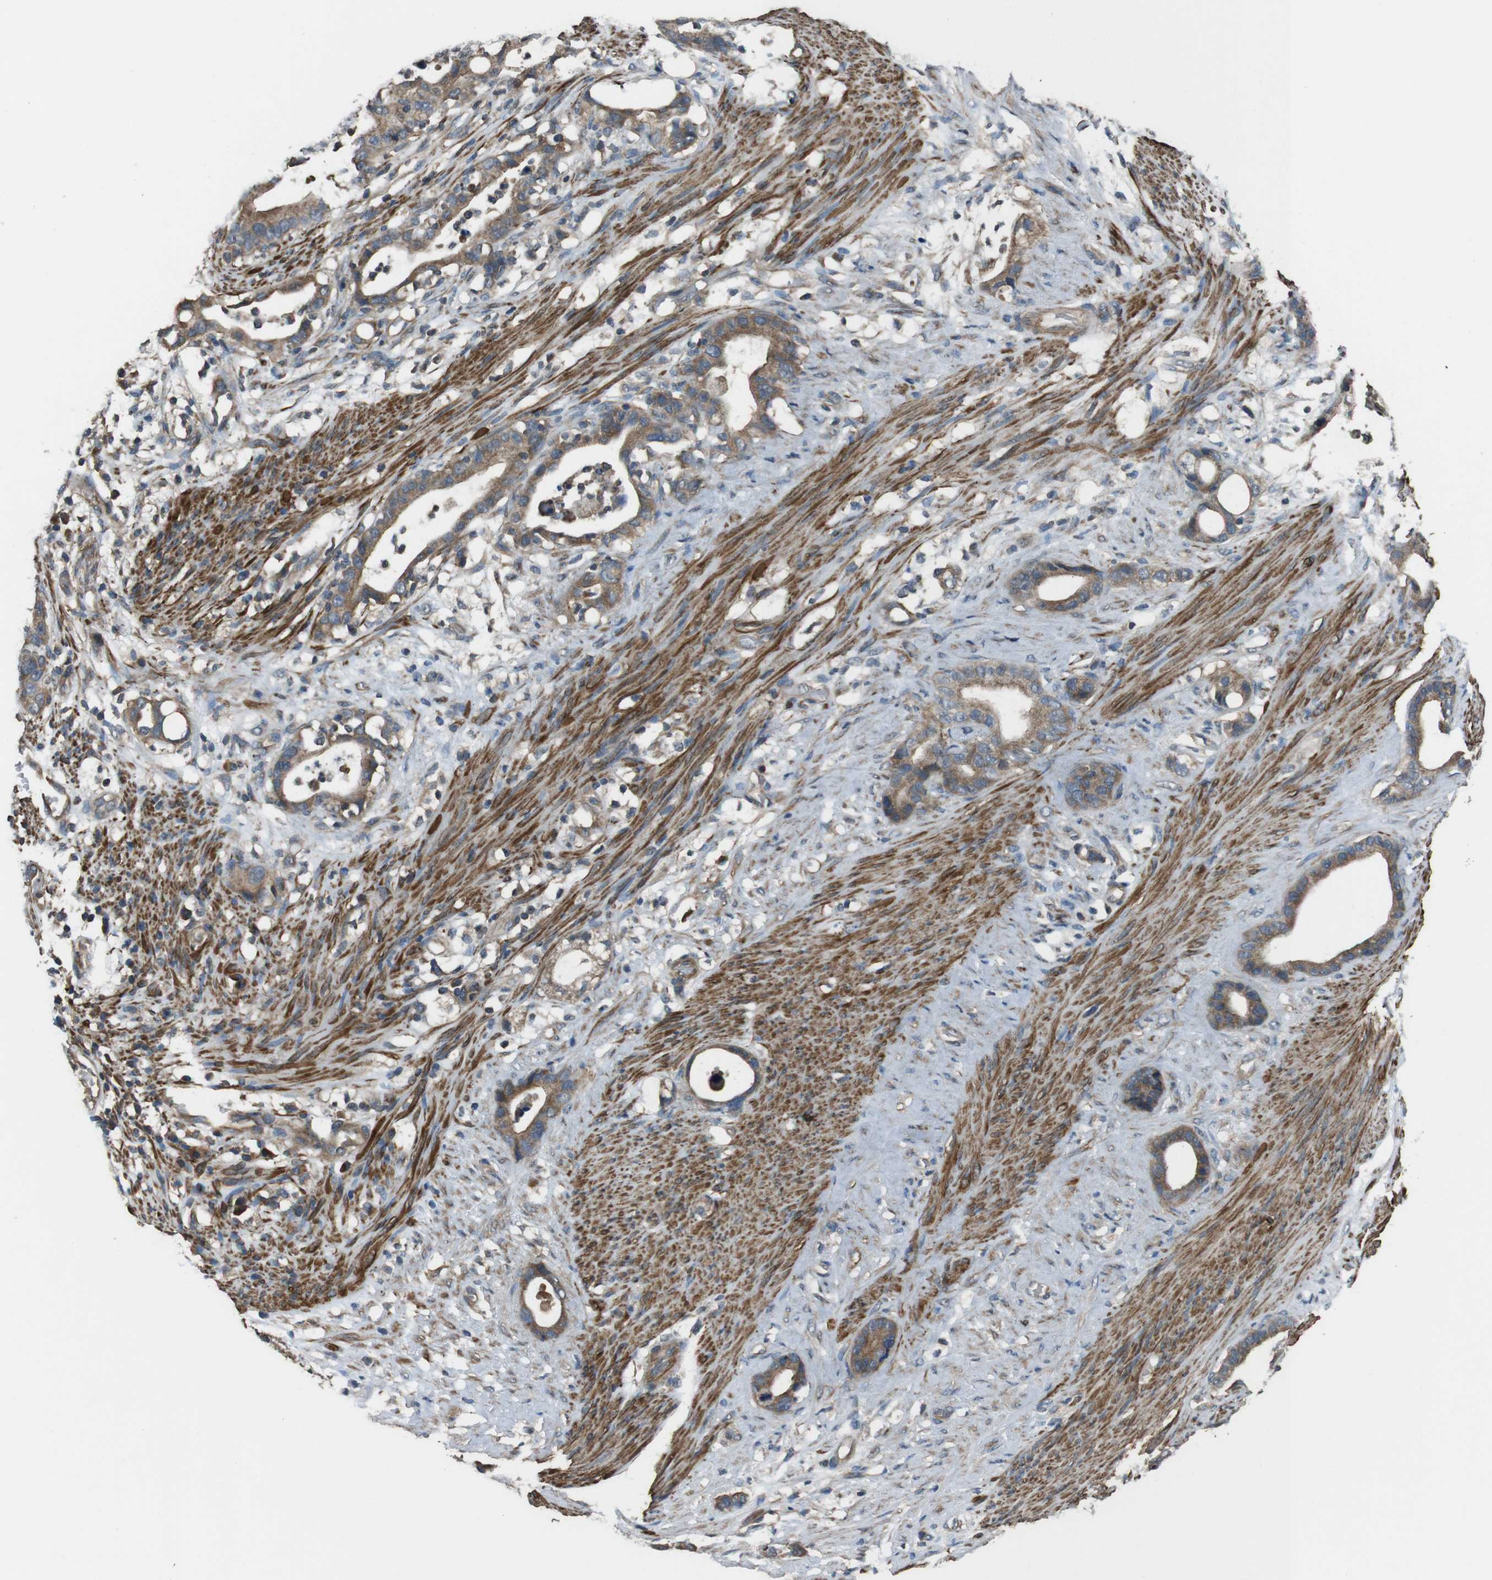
{"staining": {"intensity": "moderate", "quantity": ">75%", "location": "cytoplasmic/membranous"}, "tissue": "stomach cancer", "cell_type": "Tumor cells", "image_type": "cancer", "snomed": [{"axis": "morphology", "description": "Adenocarcinoma, NOS"}, {"axis": "topography", "description": "Stomach"}], "caption": "This is an image of IHC staining of stomach cancer, which shows moderate positivity in the cytoplasmic/membranous of tumor cells.", "gene": "FUT2", "patient": {"sex": "female", "age": 75}}